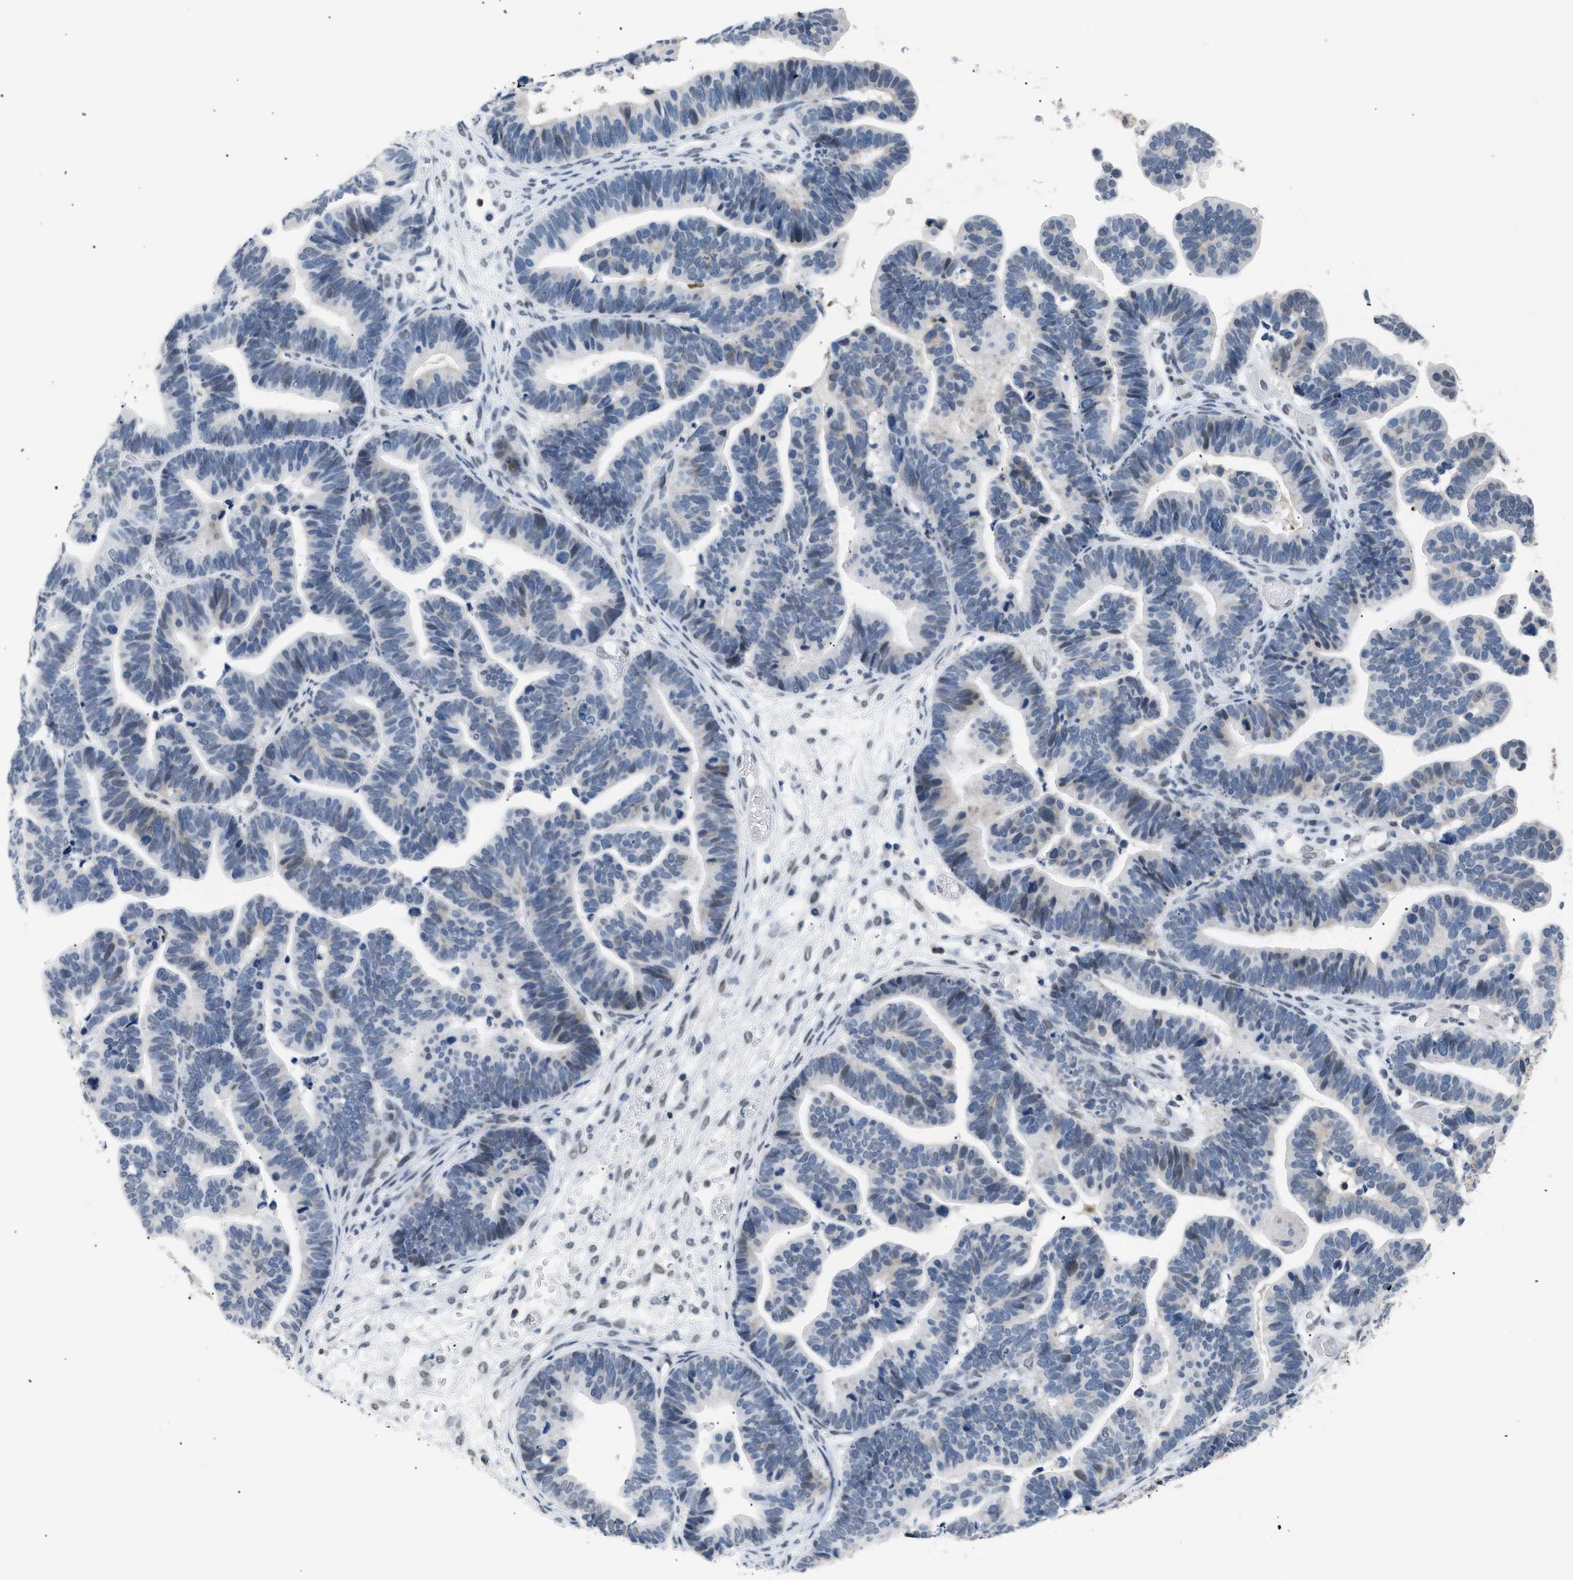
{"staining": {"intensity": "weak", "quantity": "<25%", "location": "nuclear"}, "tissue": "ovarian cancer", "cell_type": "Tumor cells", "image_type": "cancer", "snomed": [{"axis": "morphology", "description": "Cystadenocarcinoma, serous, NOS"}, {"axis": "topography", "description": "Ovary"}], "caption": "This is an immunohistochemistry histopathology image of ovarian cancer. There is no positivity in tumor cells.", "gene": "KCNC3", "patient": {"sex": "female", "age": 56}}